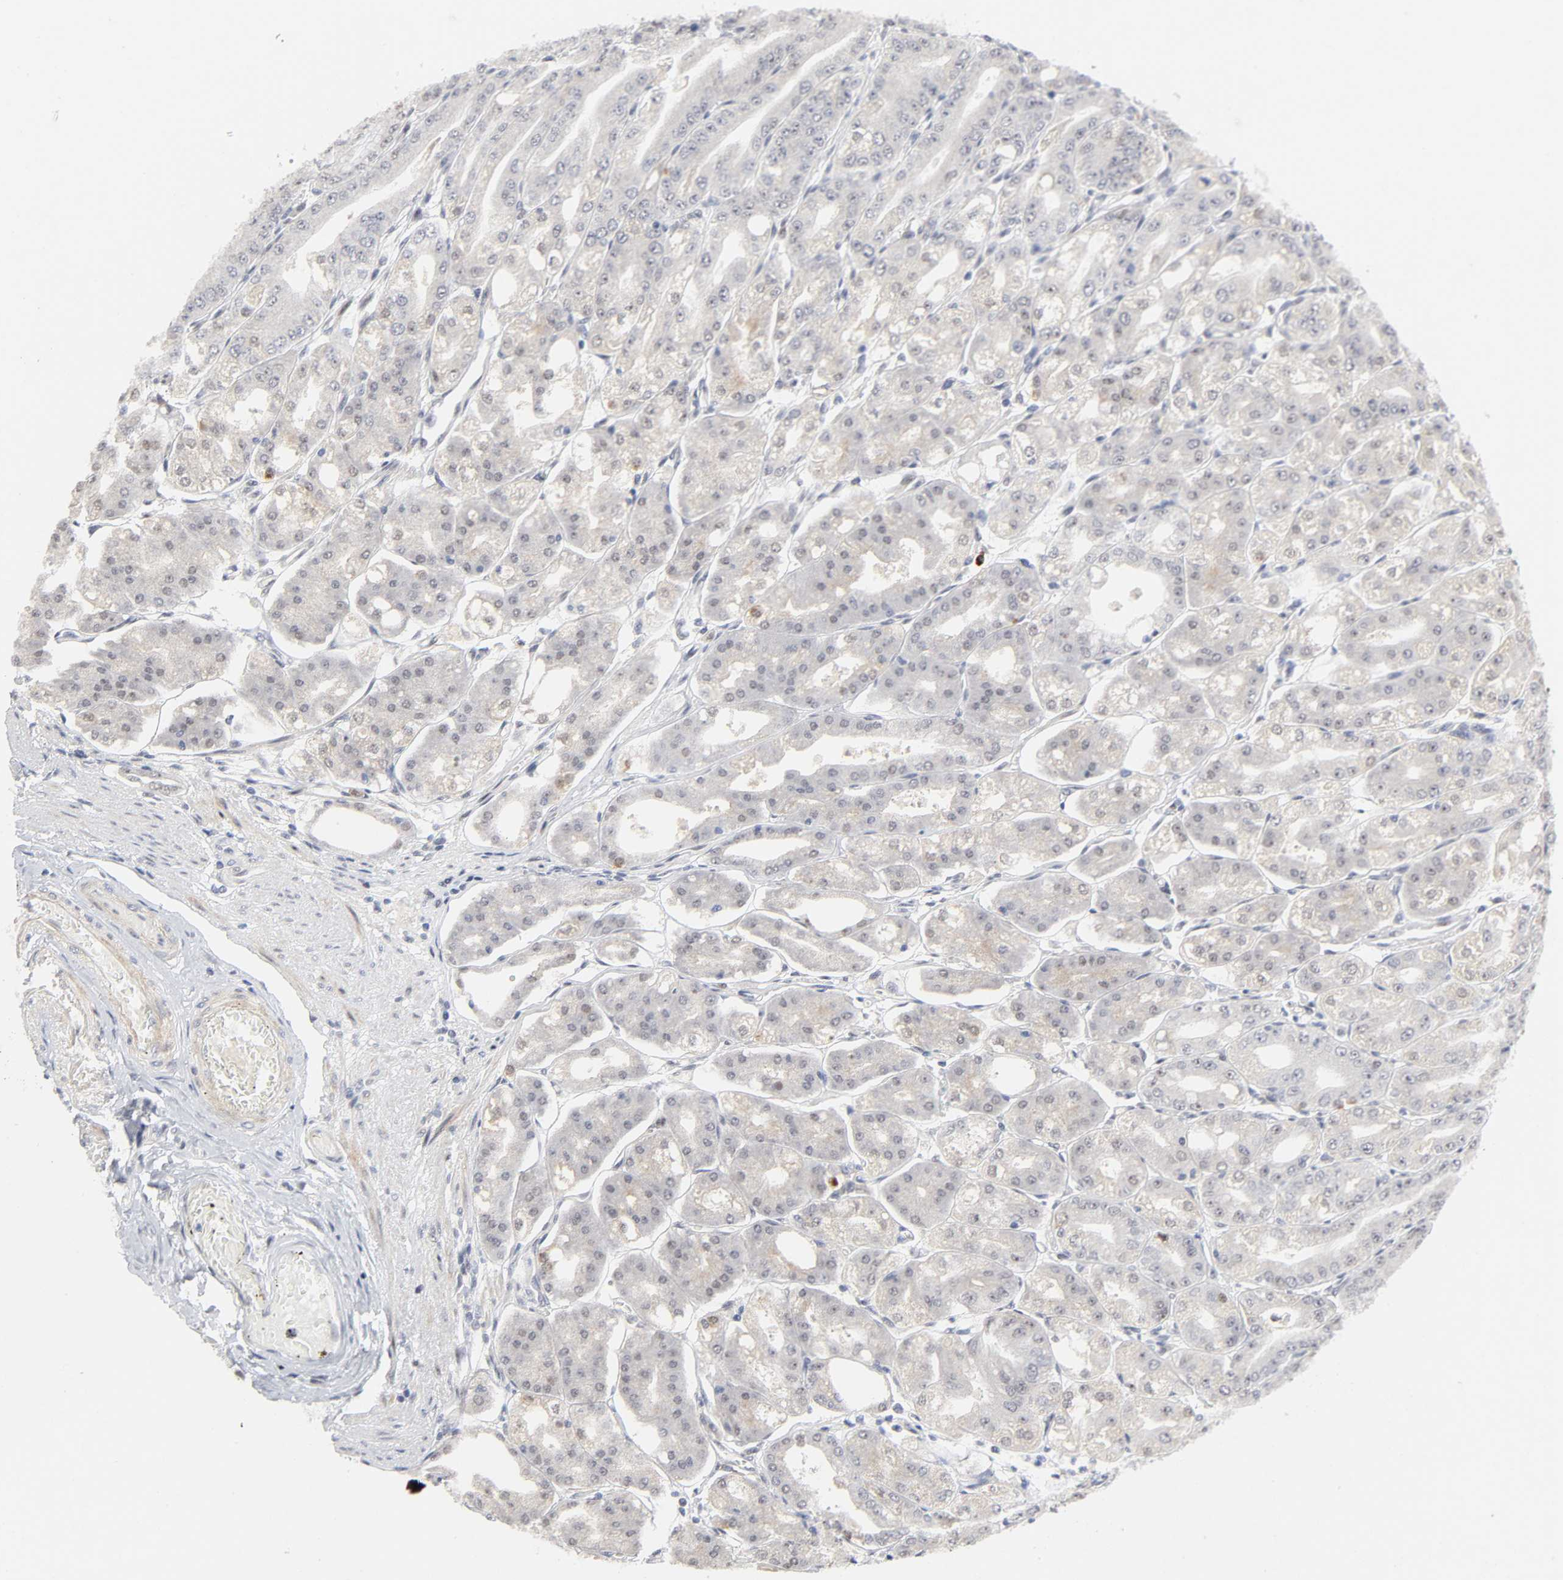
{"staining": {"intensity": "moderate", "quantity": "25%-75%", "location": "nuclear"}, "tissue": "stomach", "cell_type": "Glandular cells", "image_type": "normal", "snomed": [{"axis": "morphology", "description": "Normal tissue, NOS"}, {"axis": "topography", "description": "Stomach, lower"}], "caption": "Immunohistochemistry (IHC) micrograph of unremarkable stomach: human stomach stained using immunohistochemistry (IHC) demonstrates medium levels of moderate protein expression localized specifically in the nuclear of glandular cells, appearing as a nuclear brown color.", "gene": "ZKSCAN8", "patient": {"sex": "male", "age": 71}}